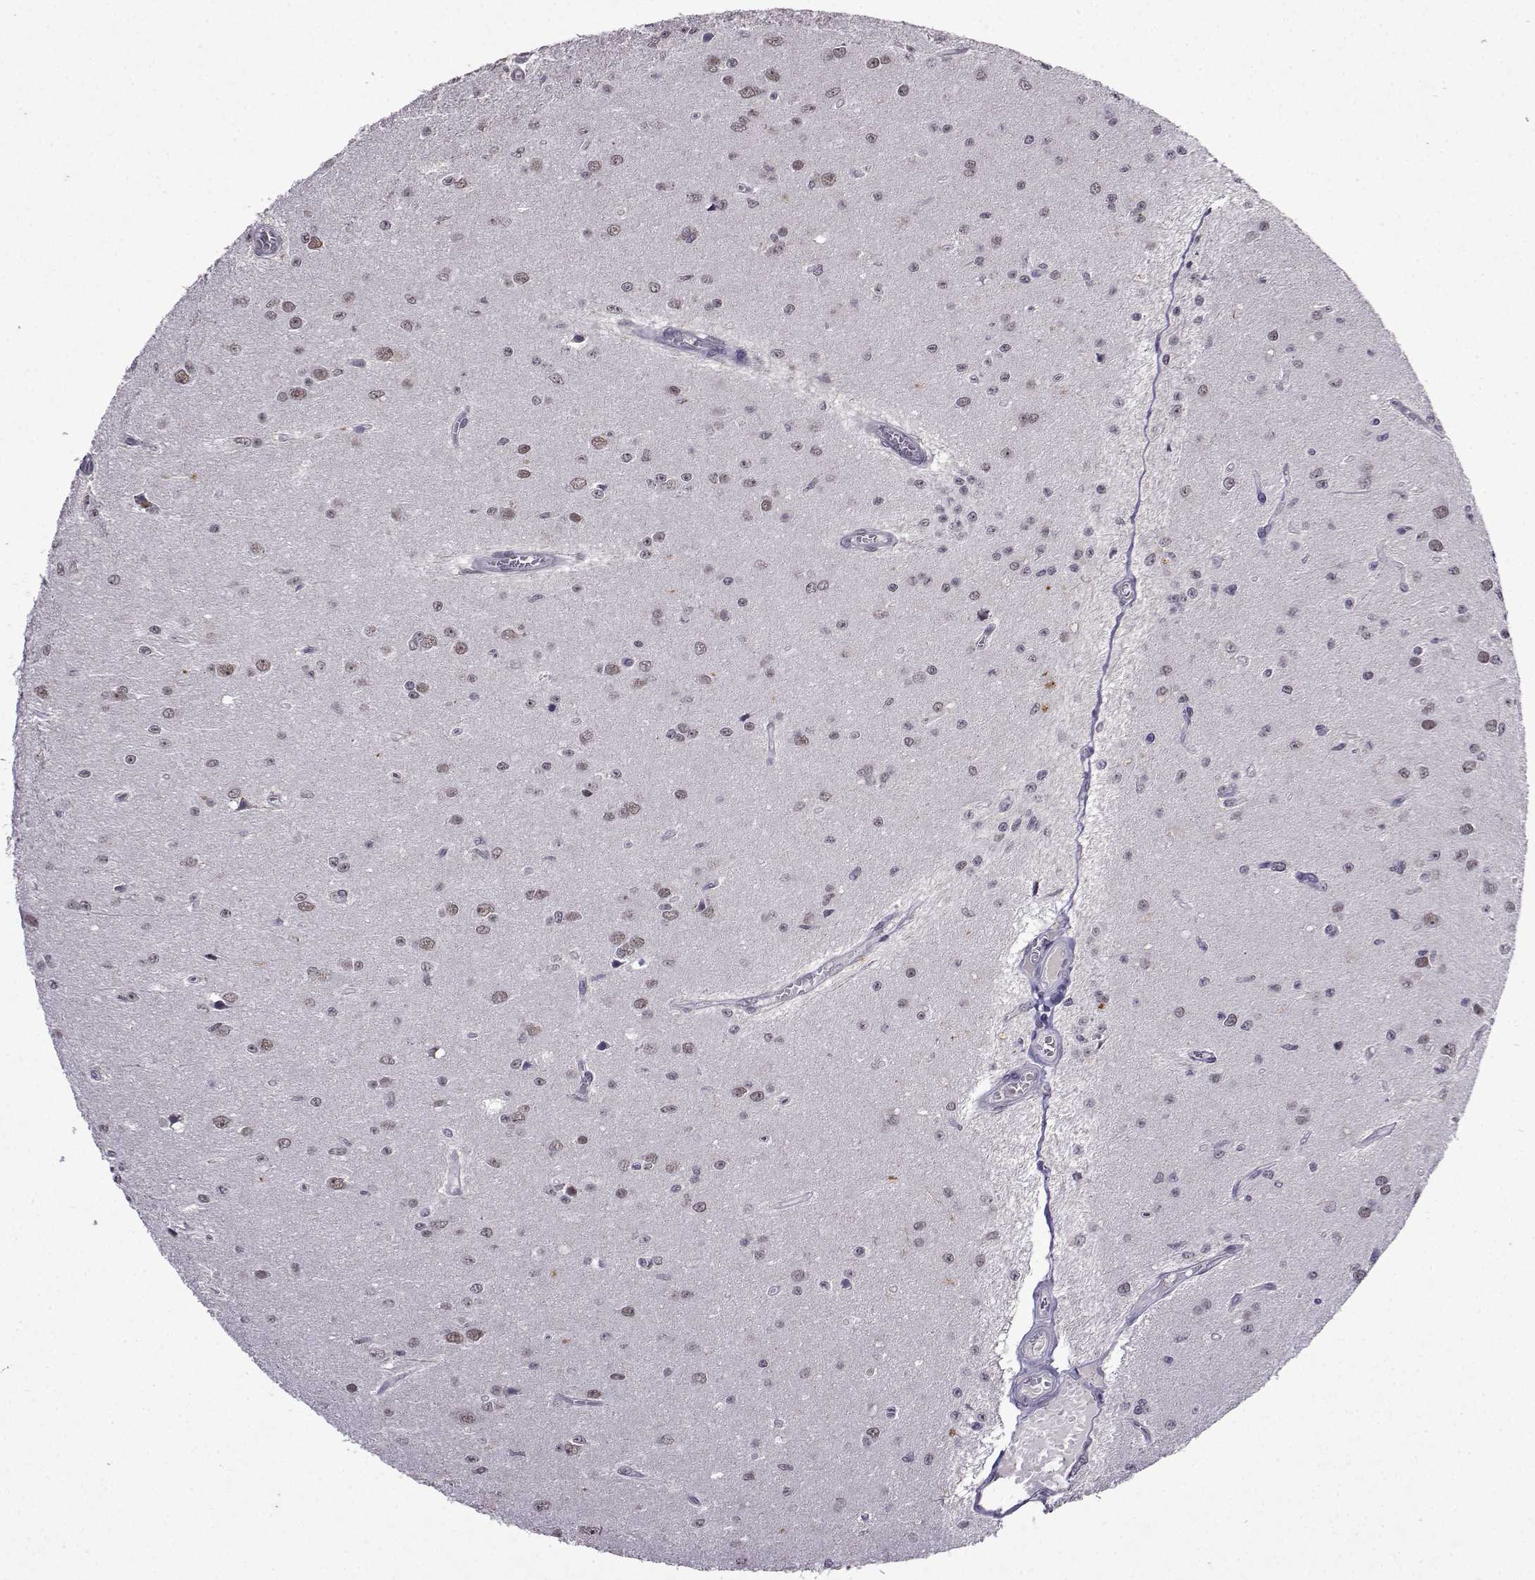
{"staining": {"intensity": "negative", "quantity": "none", "location": "none"}, "tissue": "glioma", "cell_type": "Tumor cells", "image_type": "cancer", "snomed": [{"axis": "morphology", "description": "Glioma, malignant, Low grade"}, {"axis": "topography", "description": "Brain"}], "caption": "The IHC image has no significant expression in tumor cells of glioma tissue. (DAB immunohistochemistry visualized using brightfield microscopy, high magnification).", "gene": "CCL28", "patient": {"sex": "female", "age": 45}}